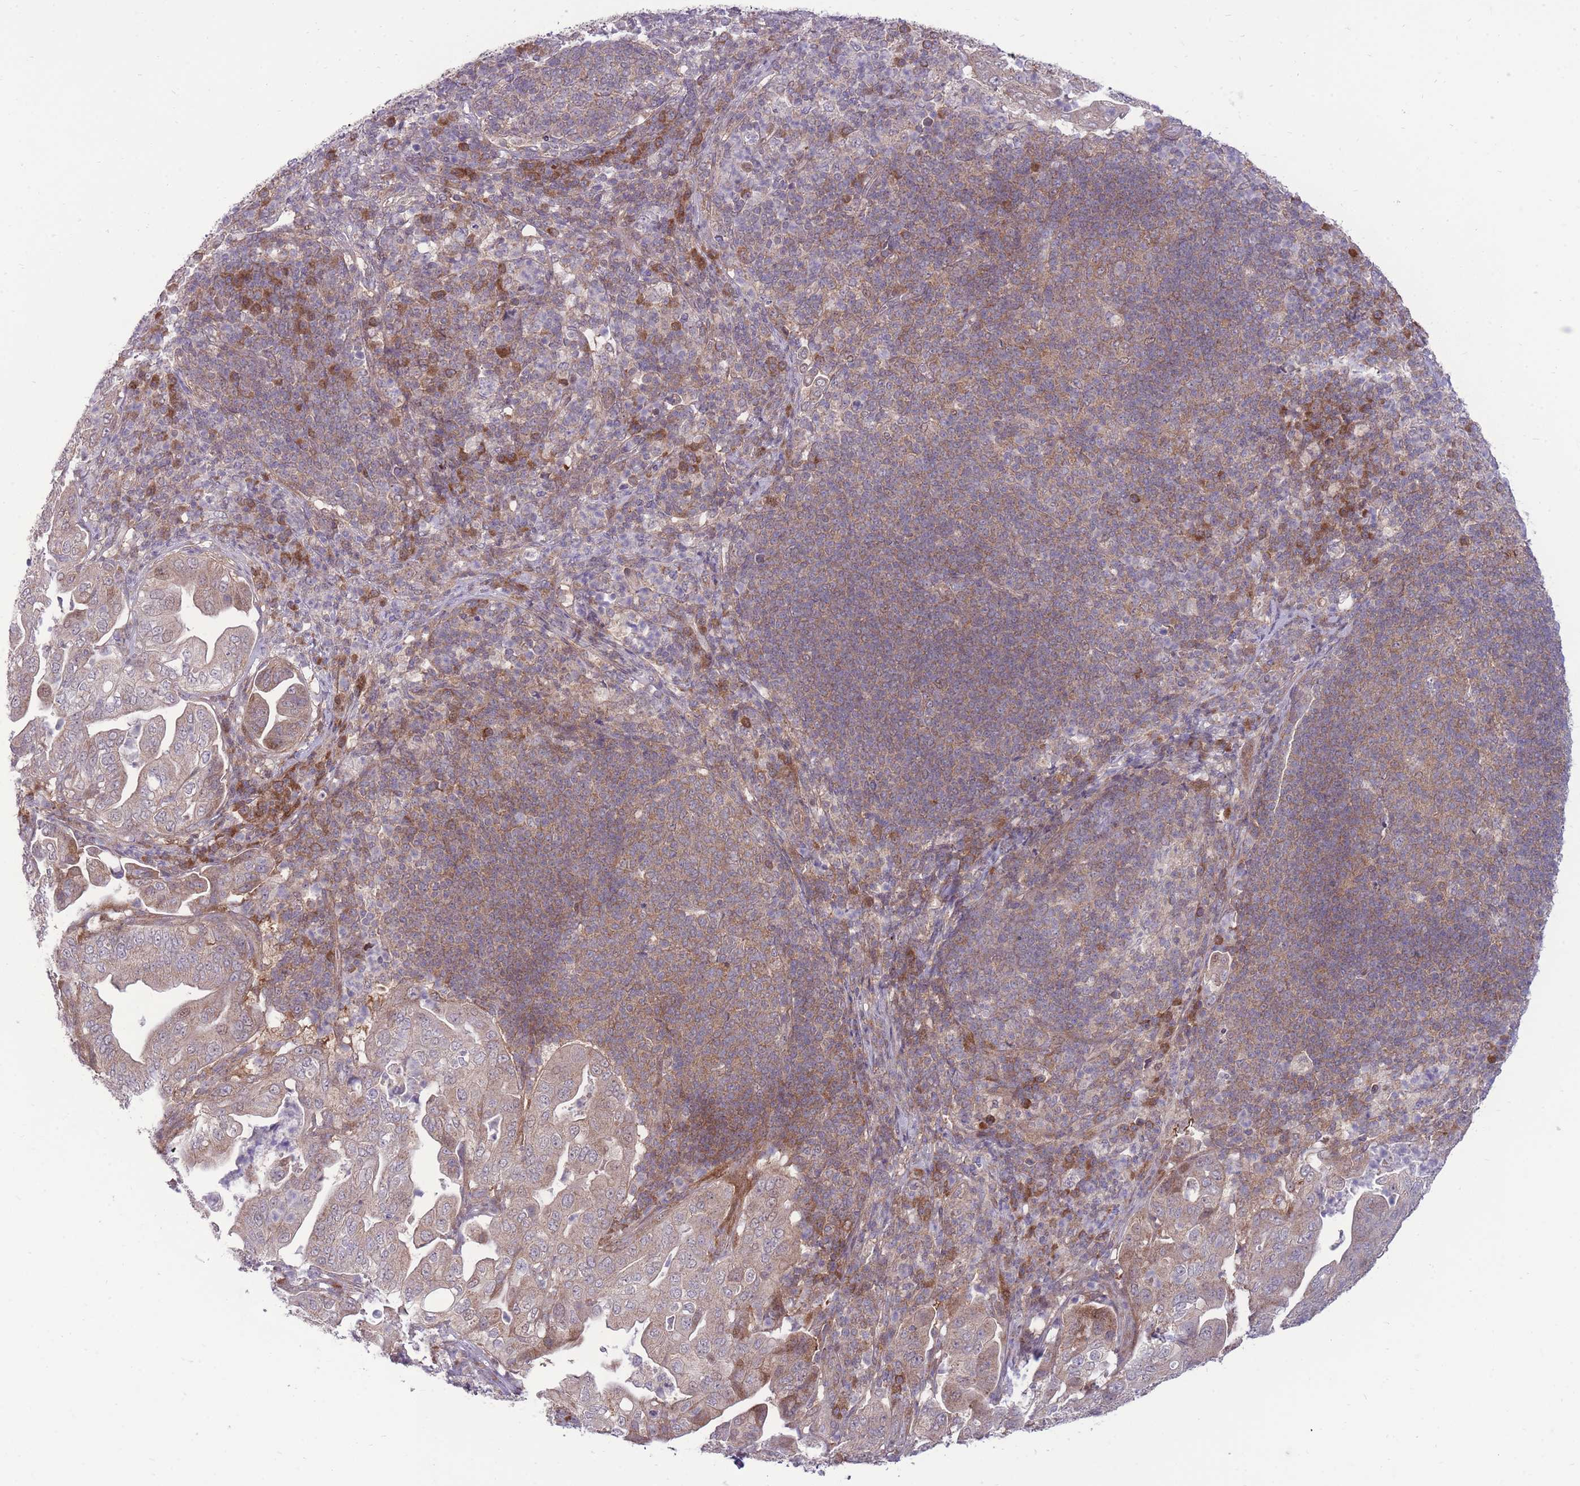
{"staining": {"intensity": "weak", "quantity": ">75%", "location": "cytoplasmic/membranous"}, "tissue": "pancreatic cancer", "cell_type": "Tumor cells", "image_type": "cancer", "snomed": [{"axis": "morphology", "description": "Normal tissue, NOS"}, {"axis": "morphology", "description": "Adenocarcinoma, NOS"}, {"axis": "topography", "description": "Lymph node"}, {"axis": "topography", "description": "Pancreas"}], "caption": "Weak cytoplasmic/membranous expression for a protein is seen in approximately >75% of tumor cells of pancreatic cancer (adenocarcinoma) using immunohistochemistry.", "gene": "RIC8A", "patient": {"sex": "female", "age": 67}}